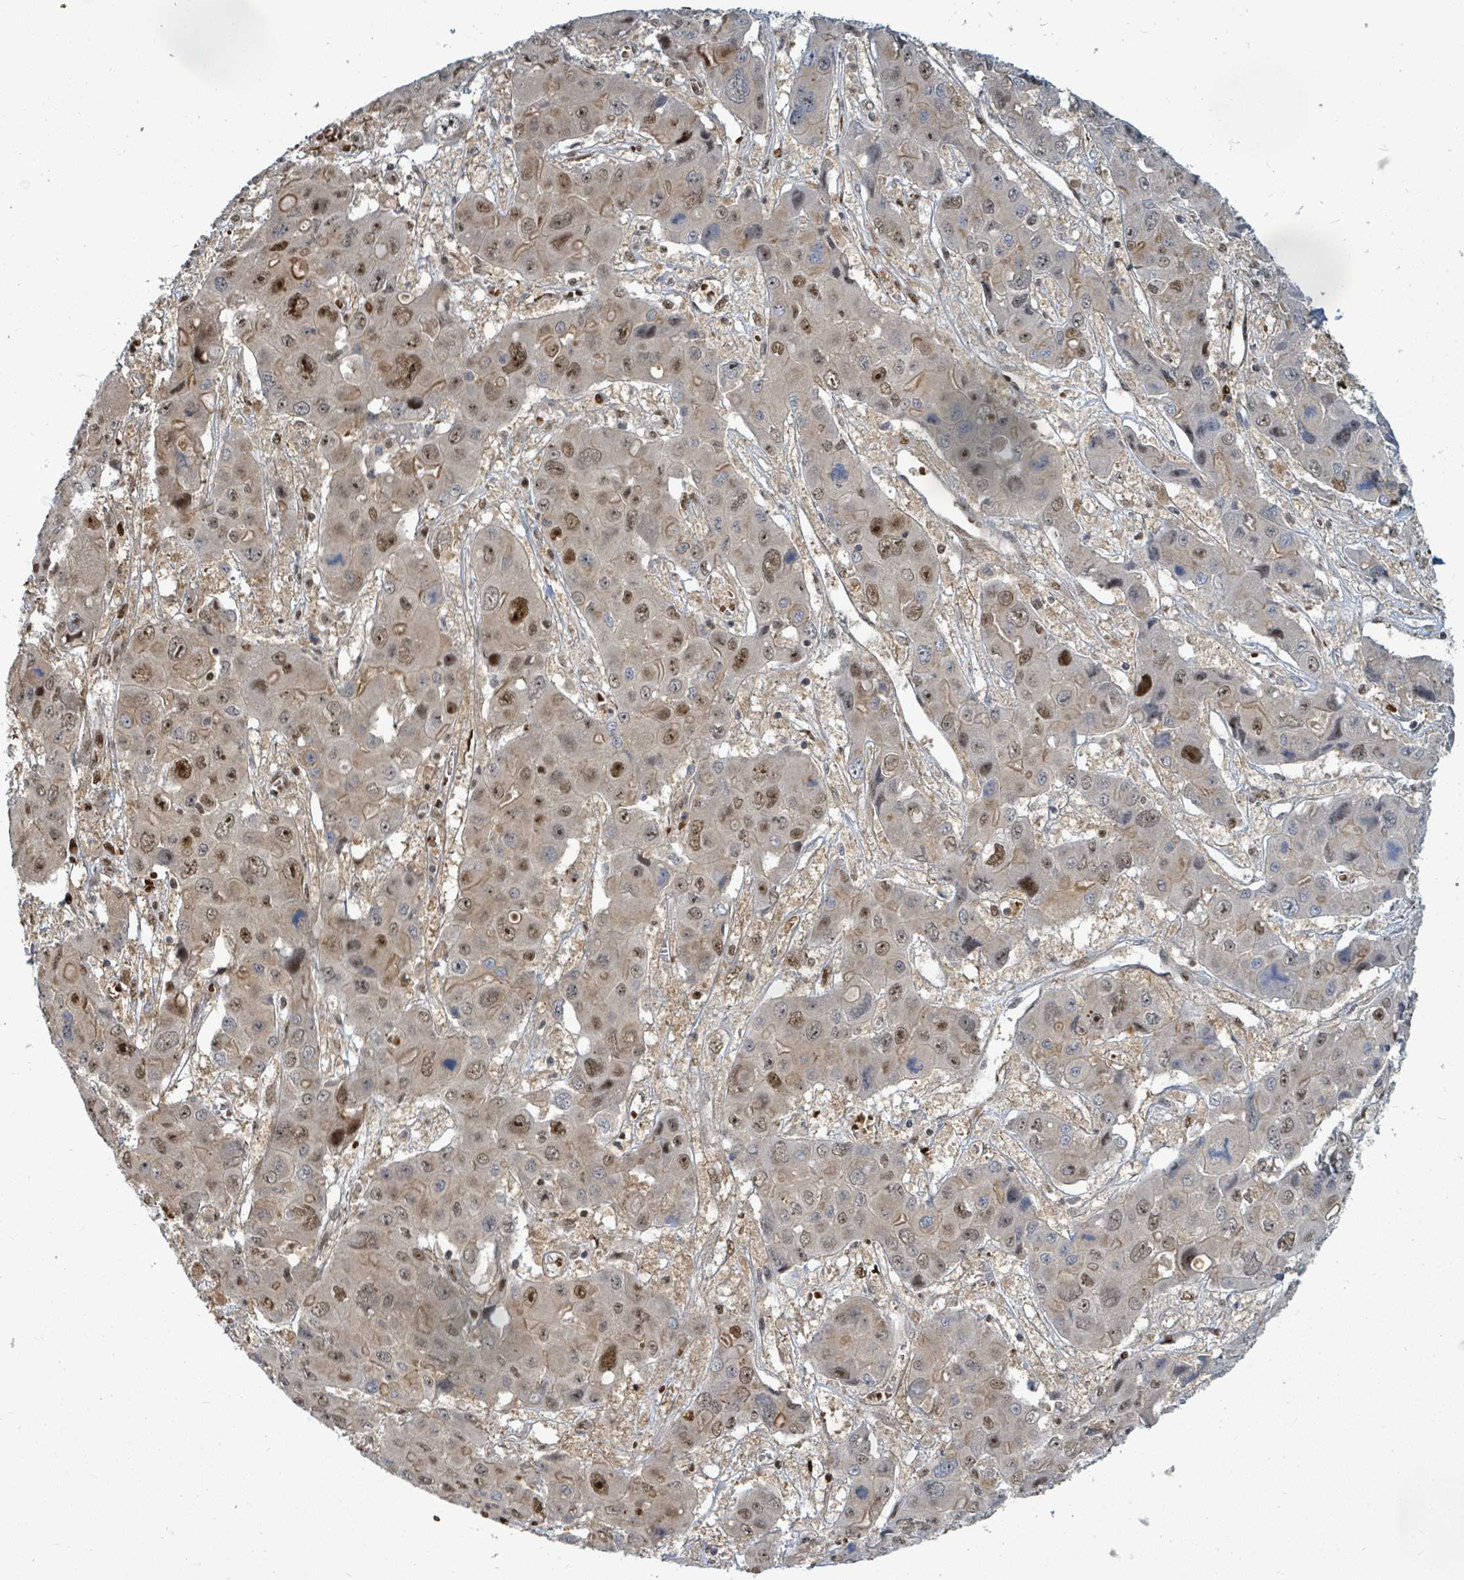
{"staining": {"intensity": "moderate", "quantity": ">75%", "location": "cytoplasmic/membranous,nuclear"}, "tissue": "liver cancer", "cell_type": "Tumor cells", "image_type": "cancer", "snomed": [{"axis": "morphology", "description": "Cholangiocarcinoma"}, {"axis": "topography", "description": "Liver"}], "caption": "This is a micrograph of immunohistochemistry (IHC) staining of liver cancer (cholangiocarcinoma), which shows moderate positivity in the cytoplasmic/membranous and nuclear of tumor cells.", "gene": "TRDMT1", "patient": {"sex": "male", "age": 67}}